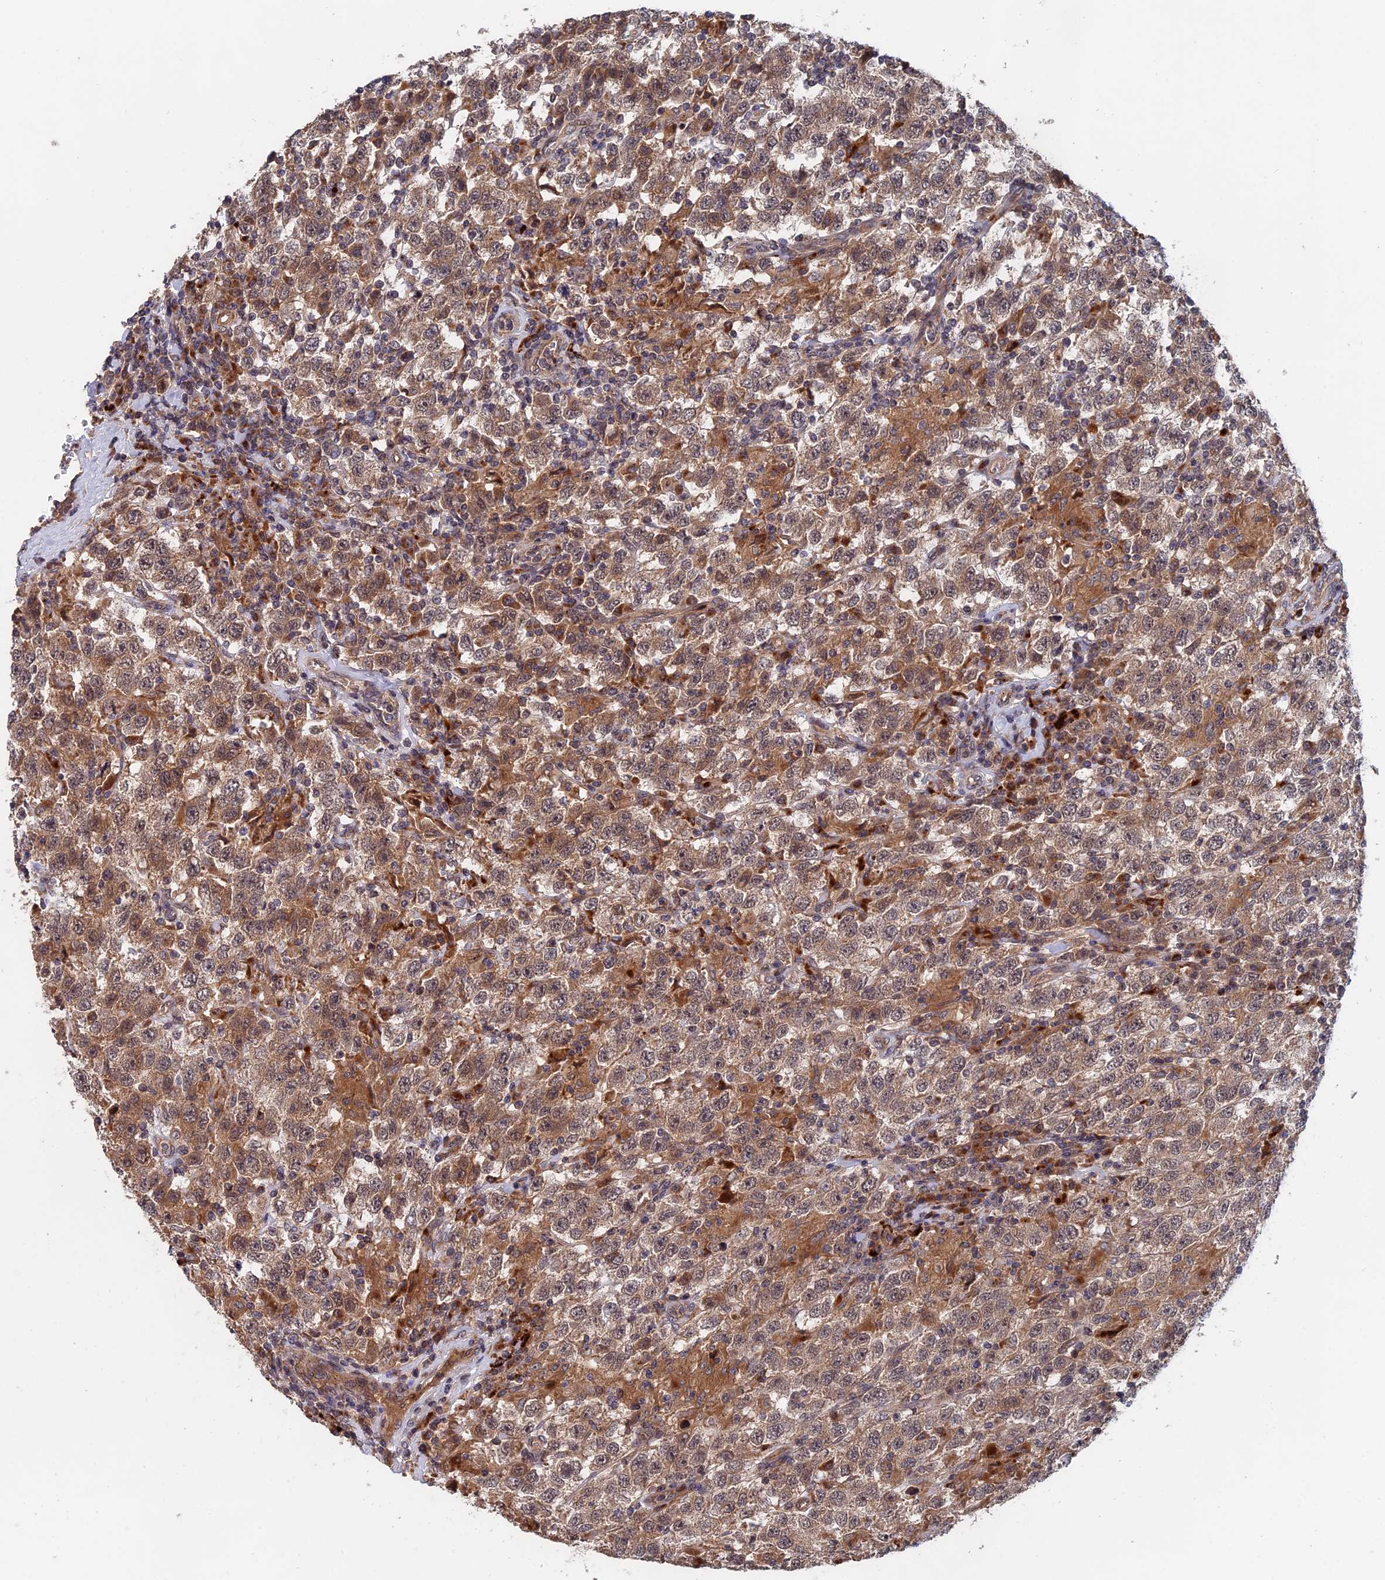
{"staining": {"intensity": "moderate", "quantity": ">75%", "location": "cytoplasmic/membranous"}, "tissue": "testis cancer", "cell_type": "Tumor cells", "image_type": "cancer", "snomed": [{"axis": "morphology", "description": "Seminoma, NOS"}, {"axis": "topography", "description": "Testis"}], "caption": "Approximately >75% of tumor cells in testis cancer (seminoma) reveal moderate cytoplasmic/membranous protein expression as visualized by brown immunohistochemical staining.", "gene": "TRAPPC2L", "patient": {"sex": "male", "age": 41}}